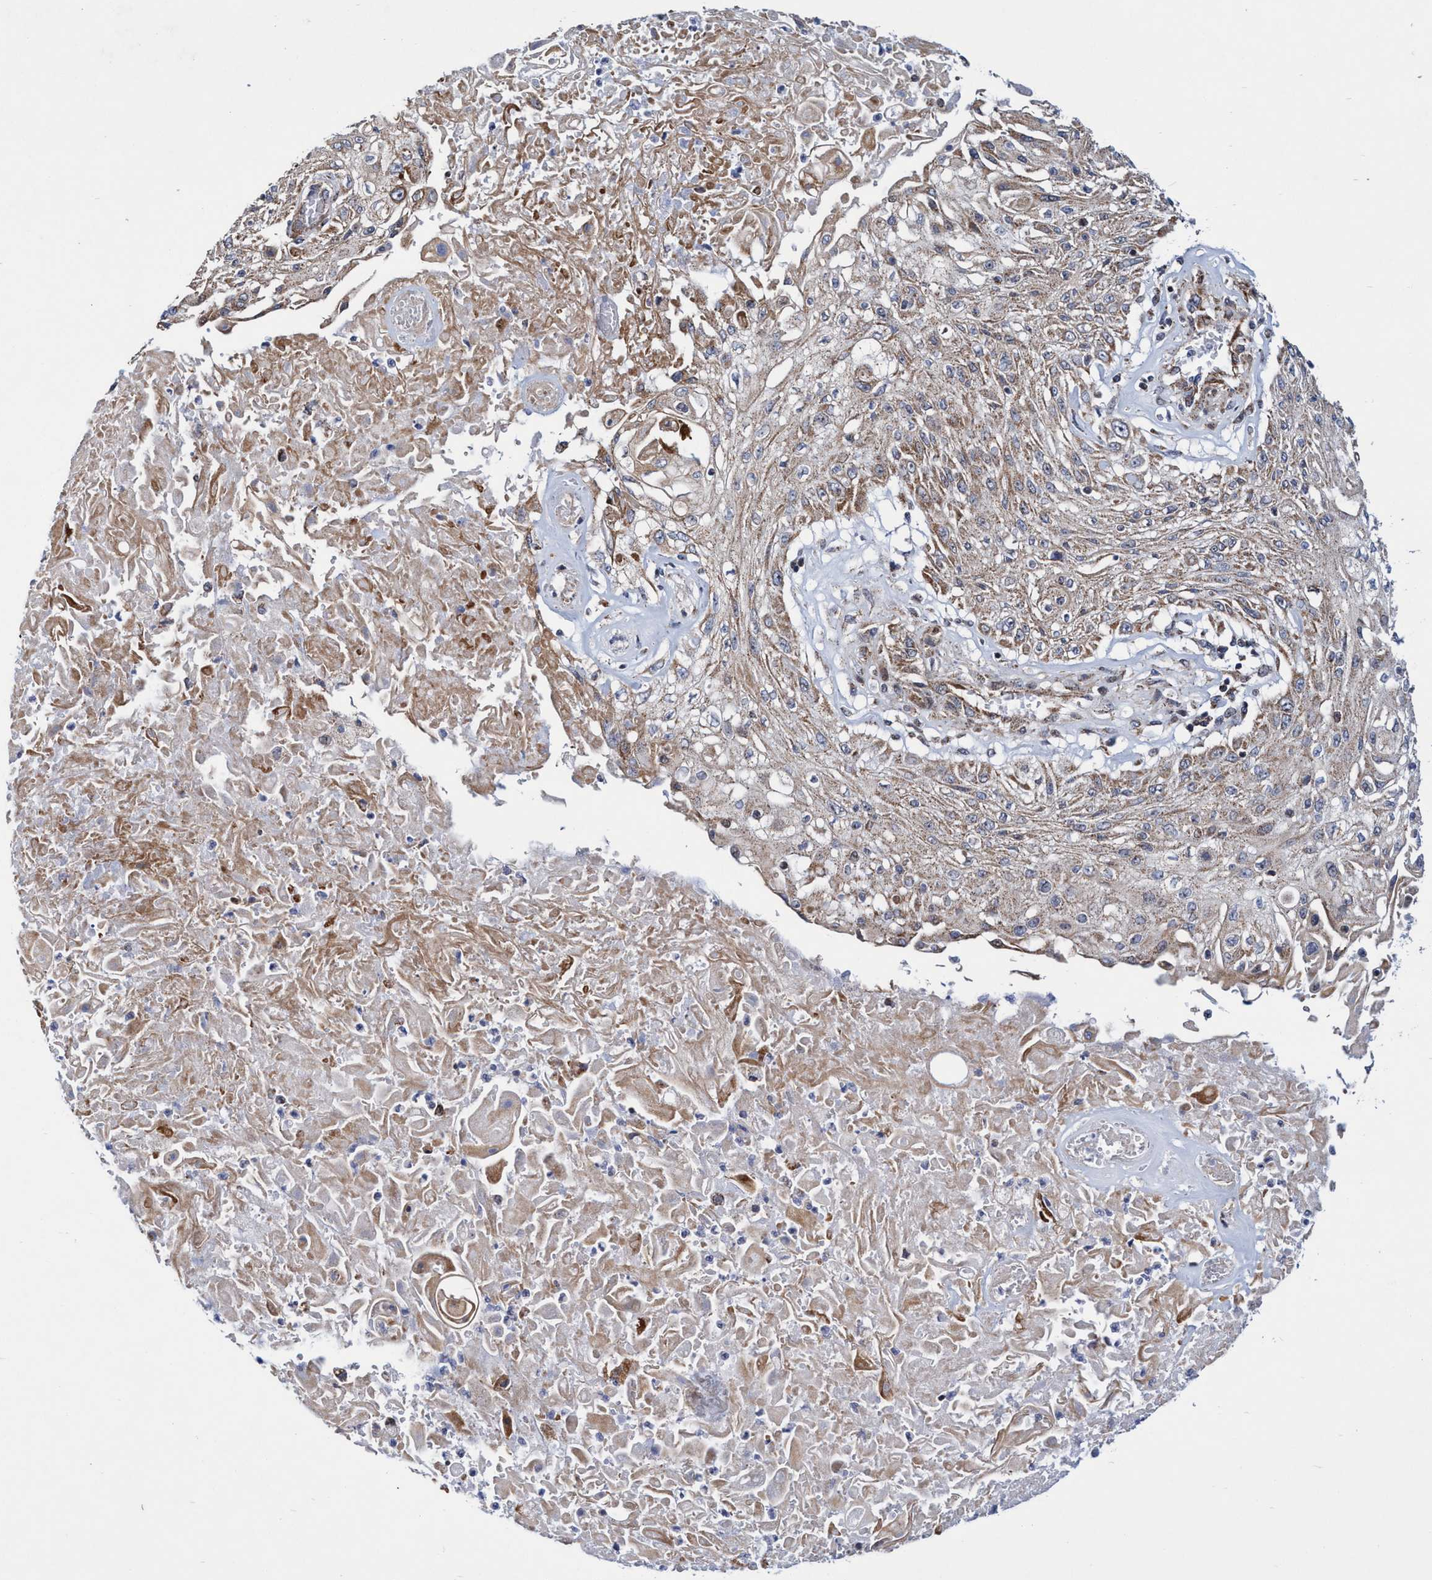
{"staining": {"intensity": "weak", "quantity": ">75%", "location": "cytoplasmic/membranous"}, "tissue": "skin cancer", "cell_type": "Tumor cells", "image_type": "cancer", "snomed": [{"axis": "morphology", "description": "Squamous cell carcinoma, NOS"}, {"axis": "topography", "description": "Skin"}], "caption": "Immunohistochemical staining of skin squamous cell carcinoma reveals low levels of weak cytoplasmic/membranous protein expression in about >75% of tumor cells.", "gene": "POLR1F", "patient": {"sex": "male", "age": 75}}